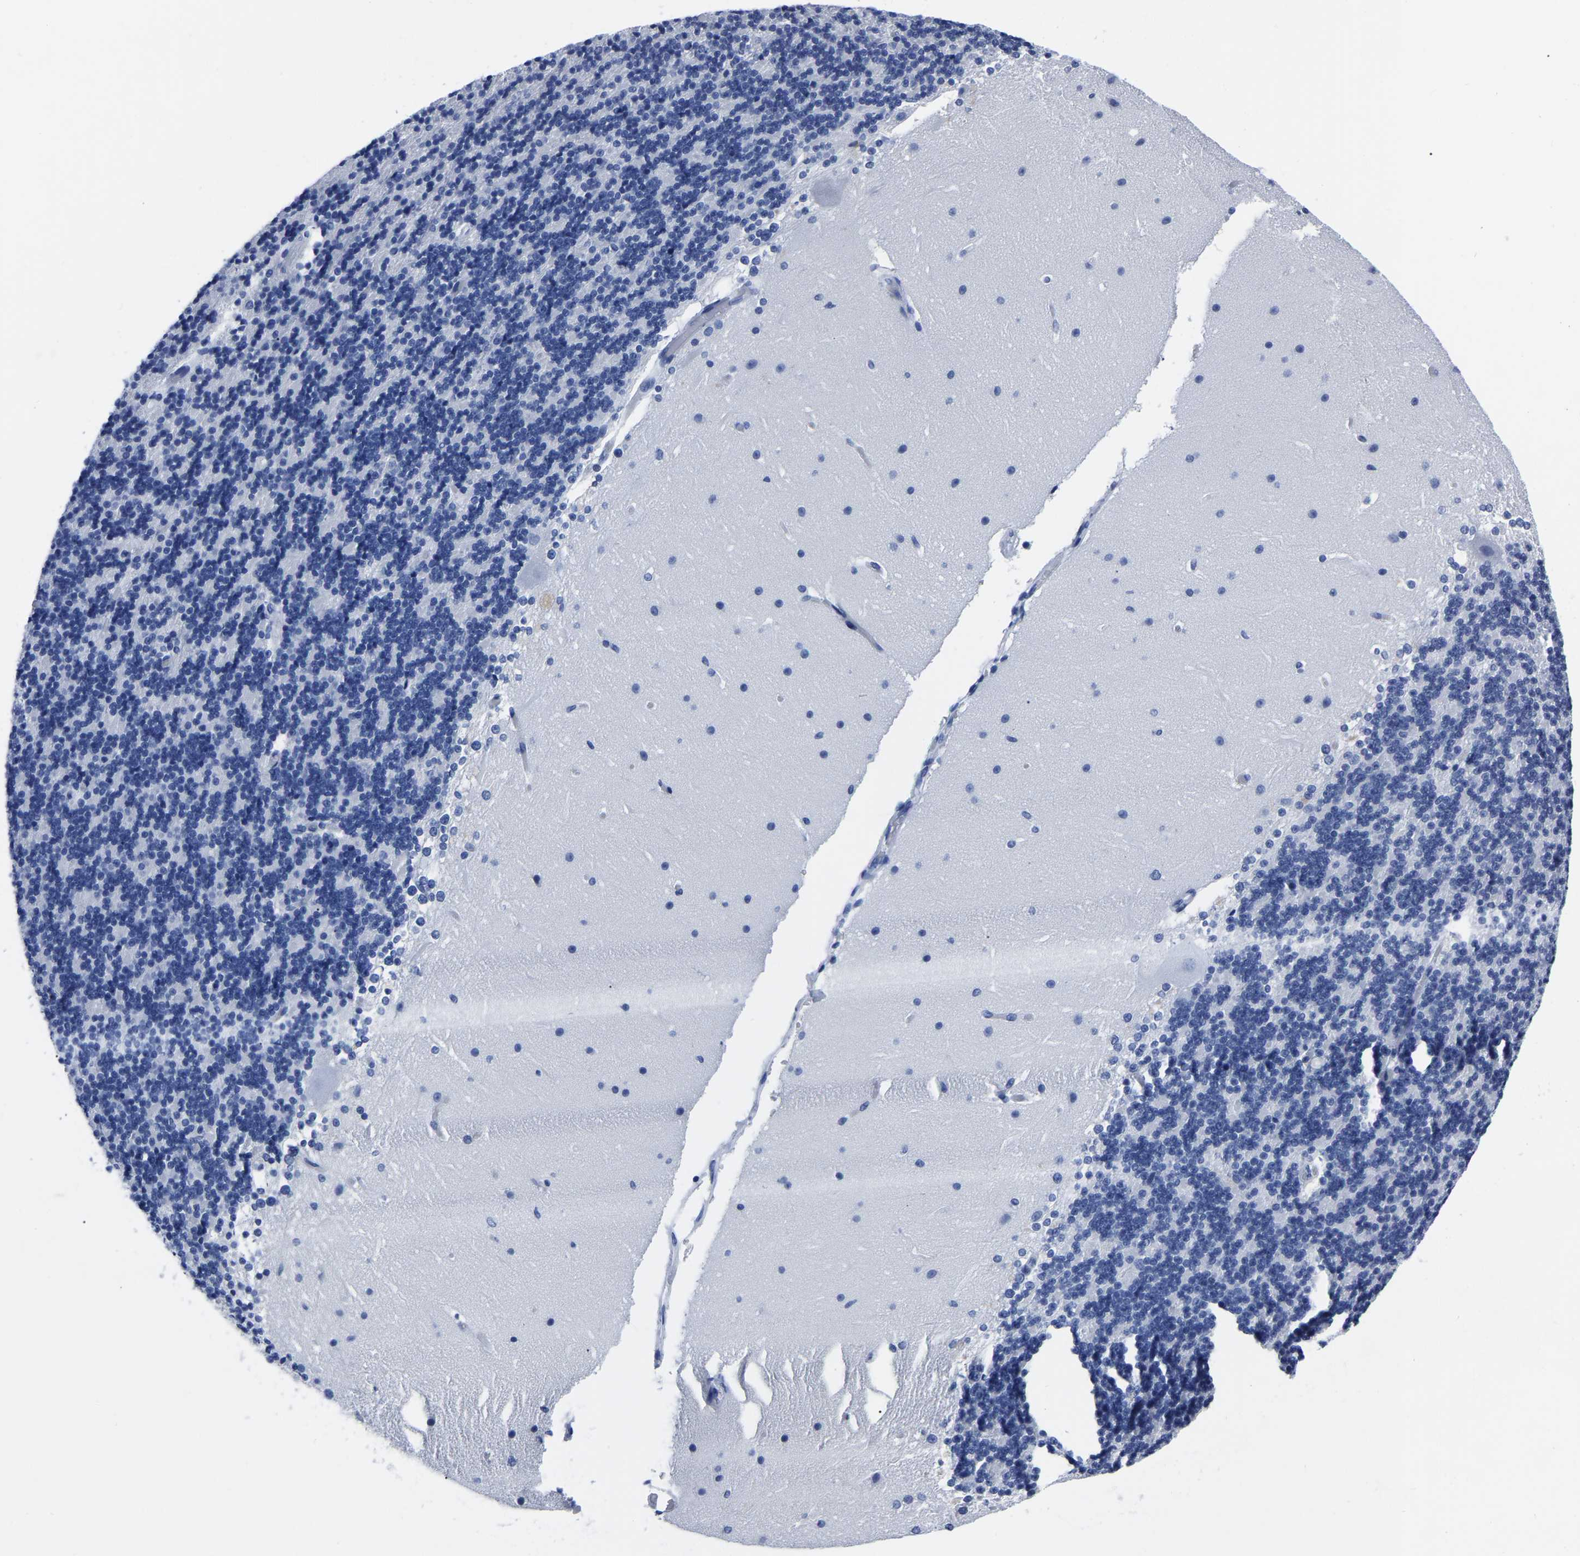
{"staining": {"intensity": "negative", "quantity": "none", "location": "none"}, "tissue": "cerebellum", "cell_type": "Cells in granular layer", "image_type": "normal", "snomed": [{"axis": "morphology", "description": "Normal tissue, NOS"}, {"axis": "topography", "description": "Cerebellum"}], "caption": "High magnification brightfield microscopy of benign cerebellum stained with DAB (brown) and counterstained with hematoxylin (blue): cells in granular layer show no significant staining. Brightfield microscopy of immunohistochemistry (IHC) stained with DAB (3,3'-diaminobenzidine) (brown) and hematoxylin (blue), captured at high magnification.", "gene": "IMPG2", "patient": {"sex": "female", "age": 19}}